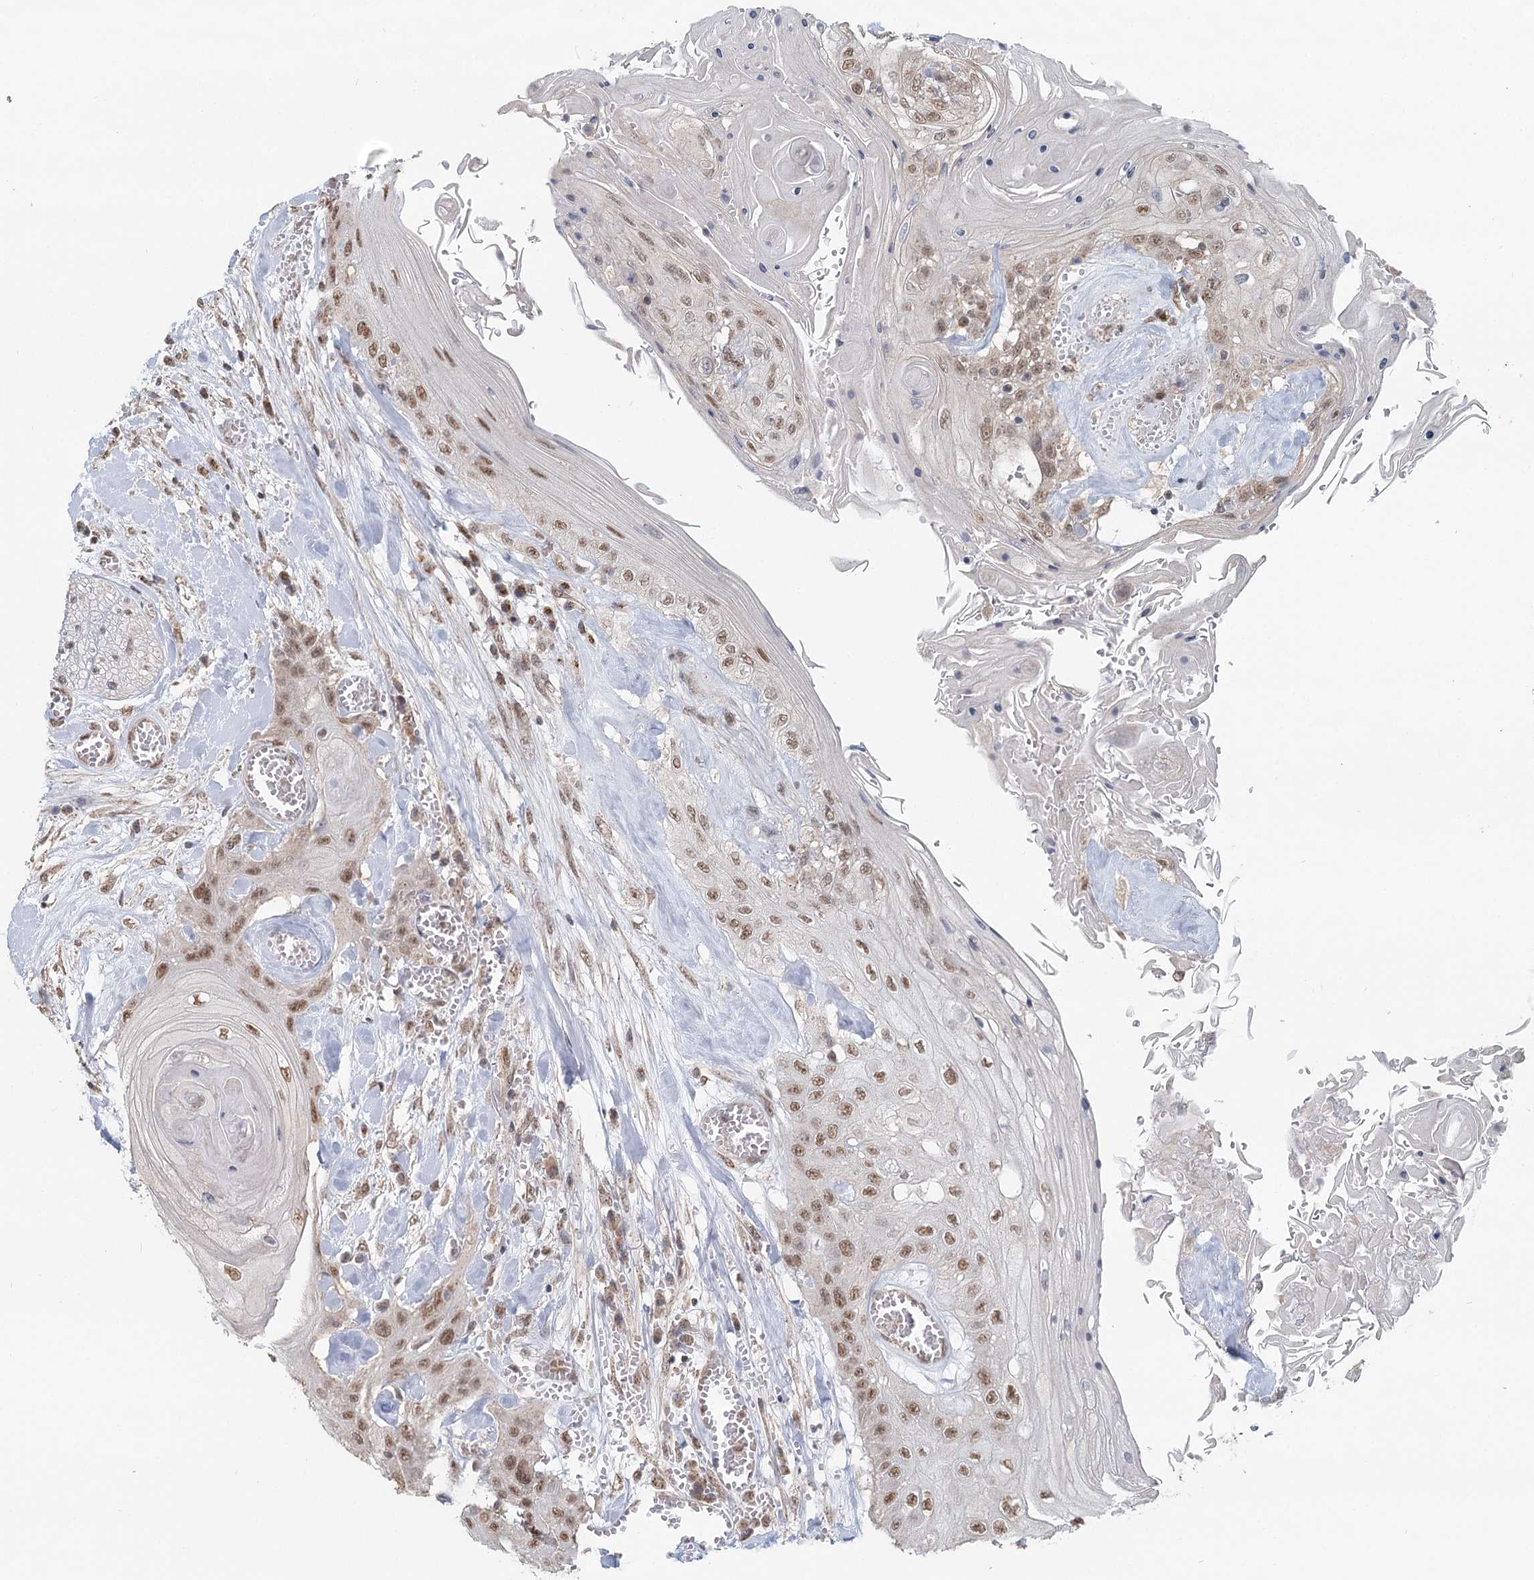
{"staining": {"intensity": "moderate", "quantity": ">75%", "location": "nuclear"}, "tissue": "head and neck cancer", "cell_type": "Tumor cells", "image_type": "cancer", "snomed": [{"axis": "morphology", "description": "Squamous cell carcinoma, NOS"}, {"axis": "topography", "description": "Head-Neck"}], "caption": "Protein staining of head and neck cancer tissue demonstrates moderate nuclear expression in about >75% of tumor cells. The staining was performed using DAB (3,3'-diaminobenzidine), with brown indicating positive protein expression. Nuclei are stained blue with hematoxylin.", "gene": "GPALPP1", "patient": {"sex": "female", "age": 43}}